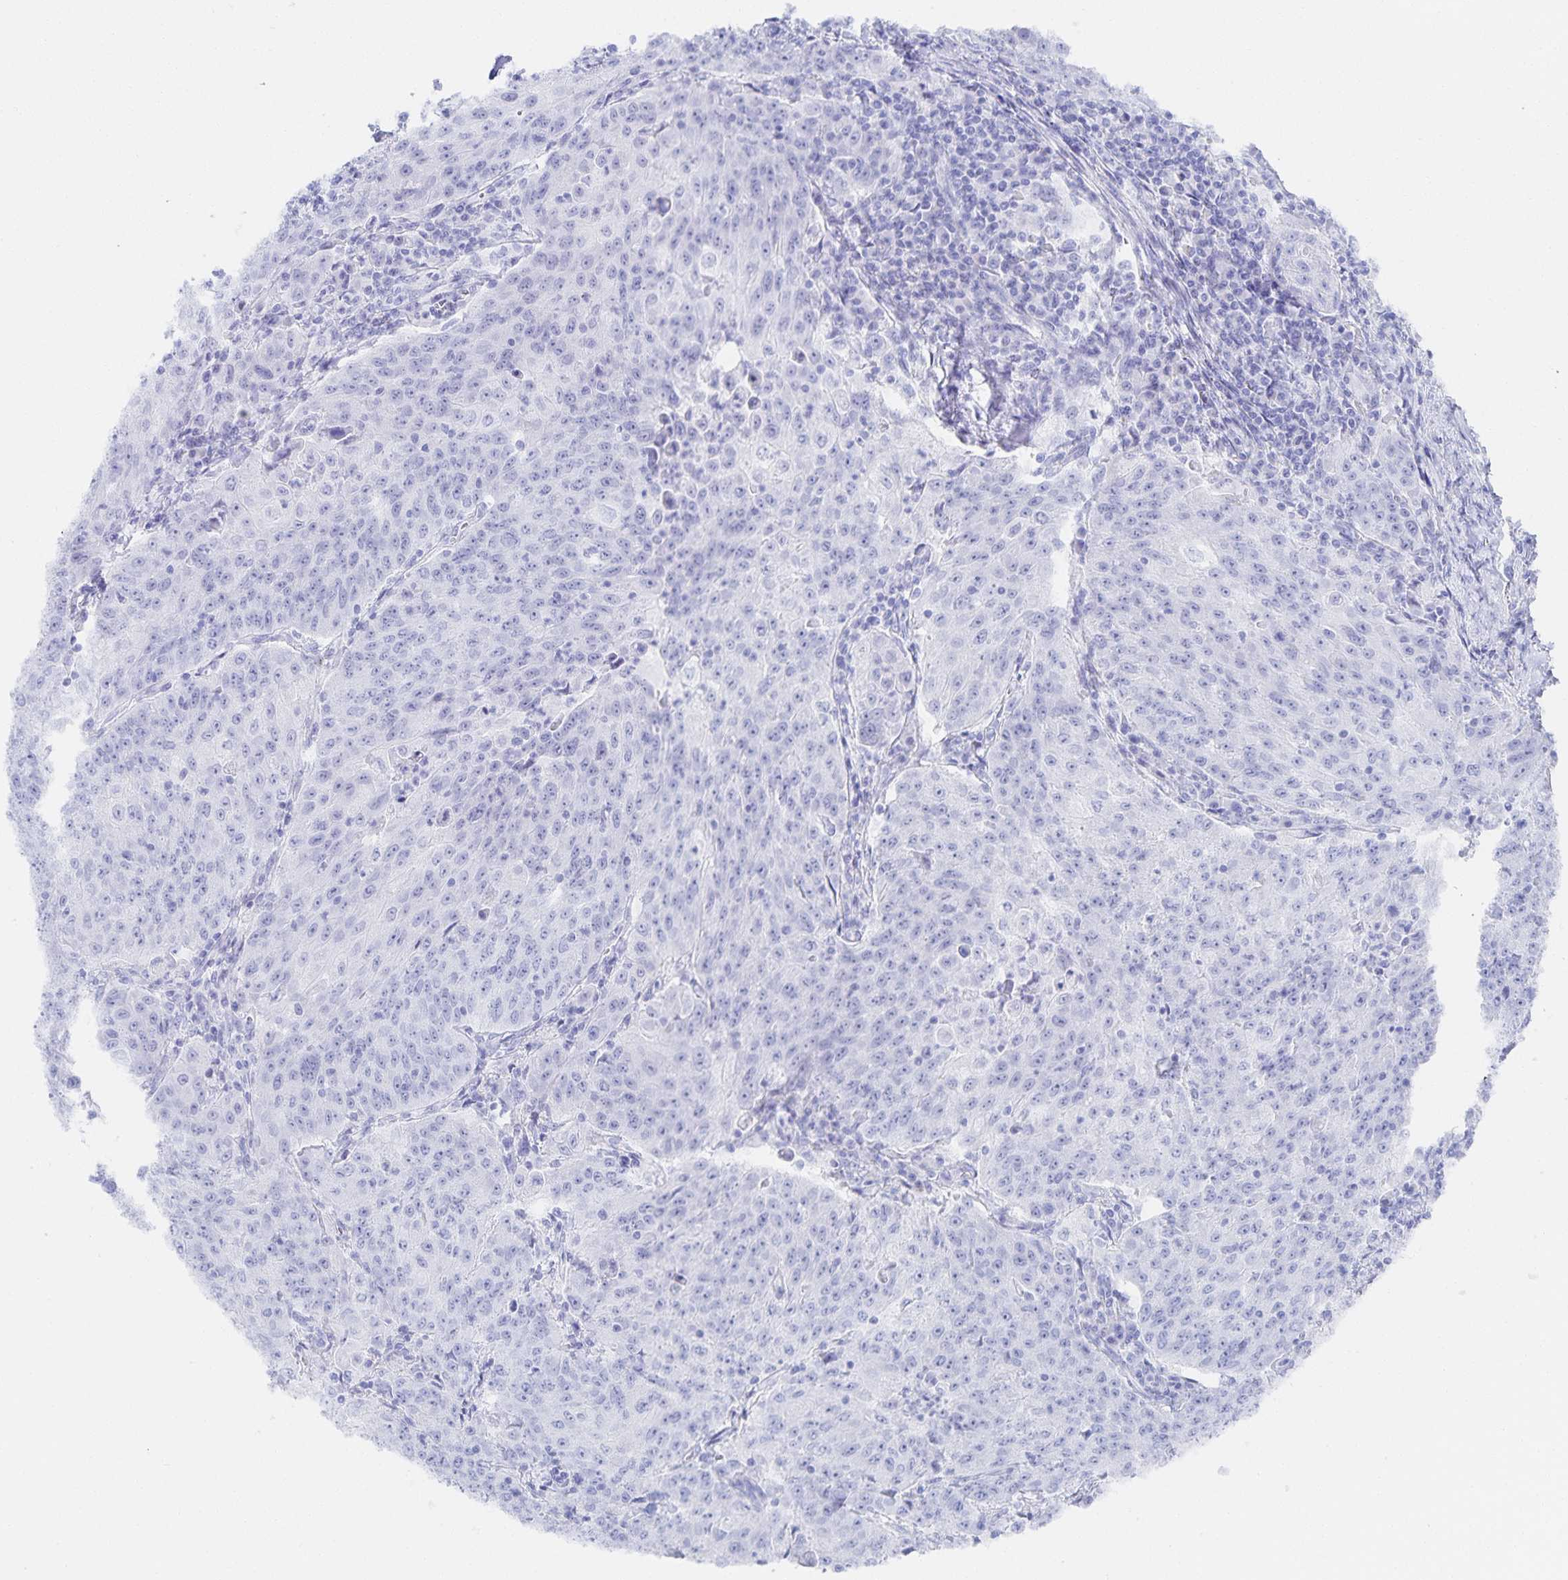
{"staining": {"intensity": "negative", "quantity": "none", "location": "none"}, "tissue": "lung cancer", "cell_type": "Tumor cells", "image_type": "cancer", "snomed": [{"axis": "morphology", "description": "Squamous cell carcinoma, NOS"}, {"axis": "morphology", "description": "Squamous cell carcinoma, metastatic, NOS"}, {"axis": "topography", "description": "Bronchus"}, {"axis": "topography", "description": "Lung"}], "caption": "Immunohistochemical staining of lung cancer shows no significant positivity in tumor cells. (Brightfield microscopy of DAB immunohistochemistry at high magnification).", "gene": "SNTN", "patient": {"sex": "male", "age": 62}}